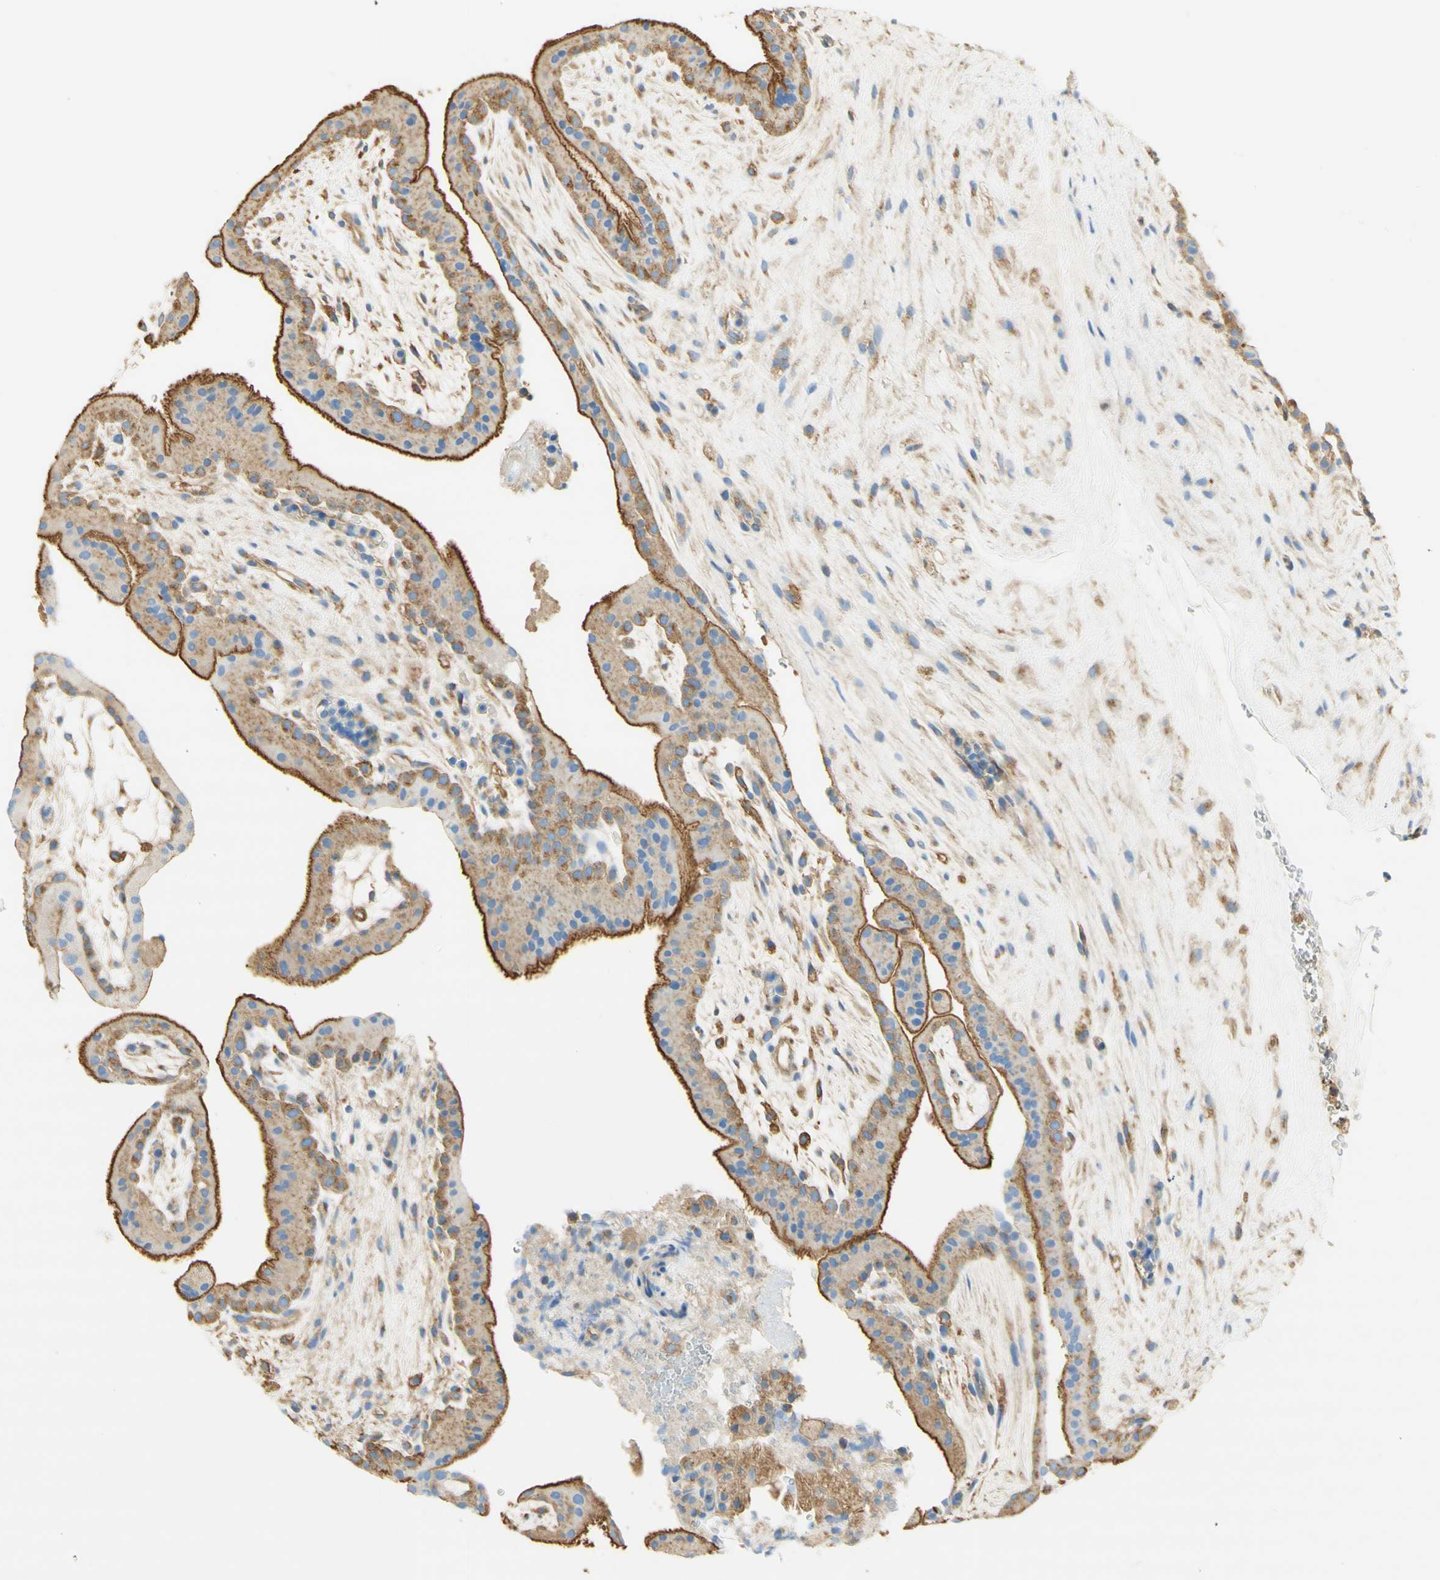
{"staining": {"intensity": "moderate", "quantity": ">75%", "location": "cytoplasmic/membranous"}, "tissue": "placenta", "cell_type": "Decidual cells", "image_type": "normal", "snomed": [{"axis": "morphology", "description": "Normal tissue, NOS"}, {"axis": "topography", "description": "Placenta"}], "caption": "Normal placenta reveals moderate cytoplasmic/membranous staining in about >75% of decidual cells, visualized by immunohistochemistry.", "gene": "CLTC", "patient": {"sex": "female", "age": 19}}